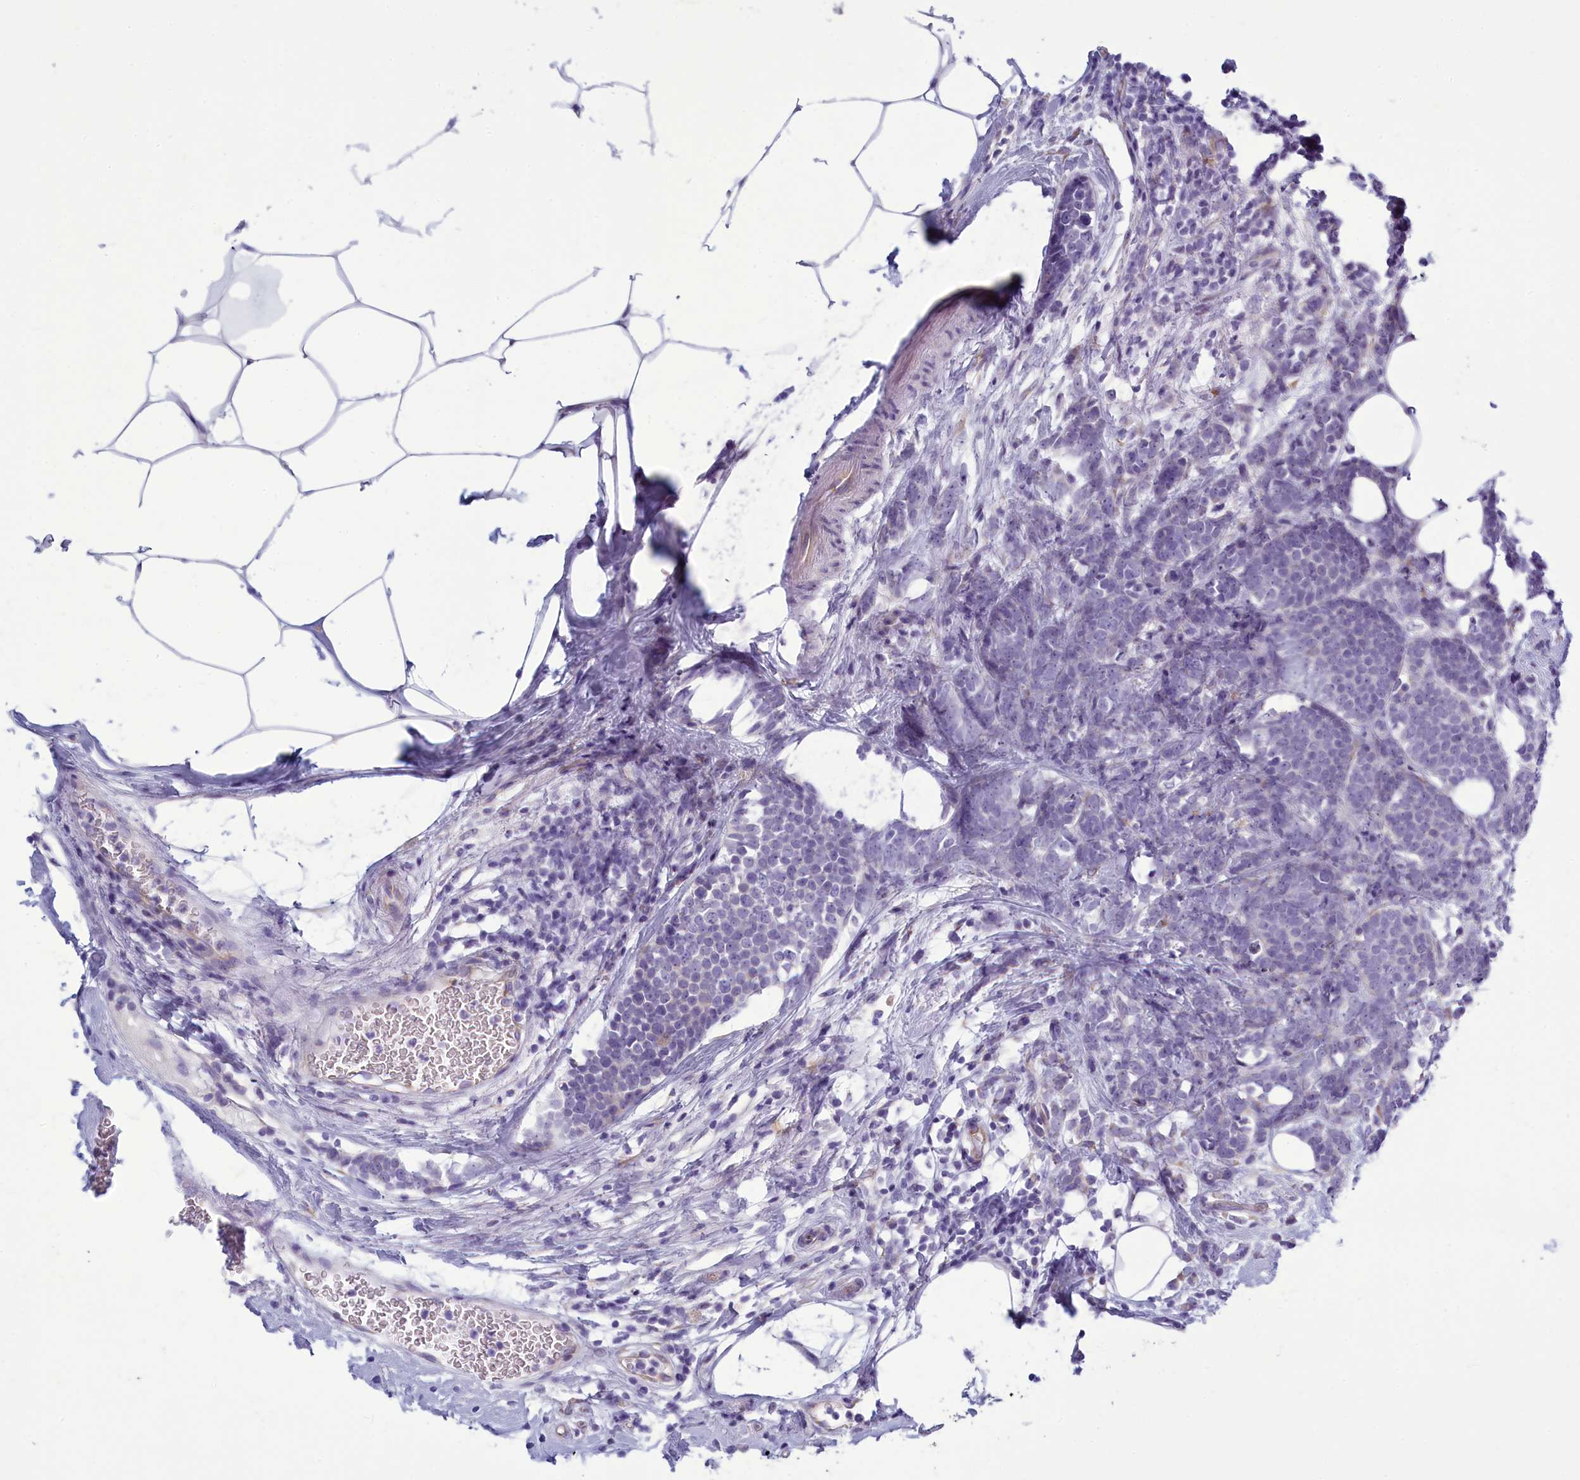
{"staining": {"intensity": "negative", "quantity": "none", "location": "none"}, "tissue": "breast cancer", "cell_type": "Tumor cells", "image_type": "cancer", "snomed": [{"axis": "morphology", "description": "Lobular carcinoma"}, {"axis": "topography", "description": "Breast"}], "caption": "Immunohistochemistry micrograph of breast cancer stained for a protein (brown), which reveals no staining in tumor cells.", "gene": "CENATAC", "patient": {"sex": "female", "age": 58}}